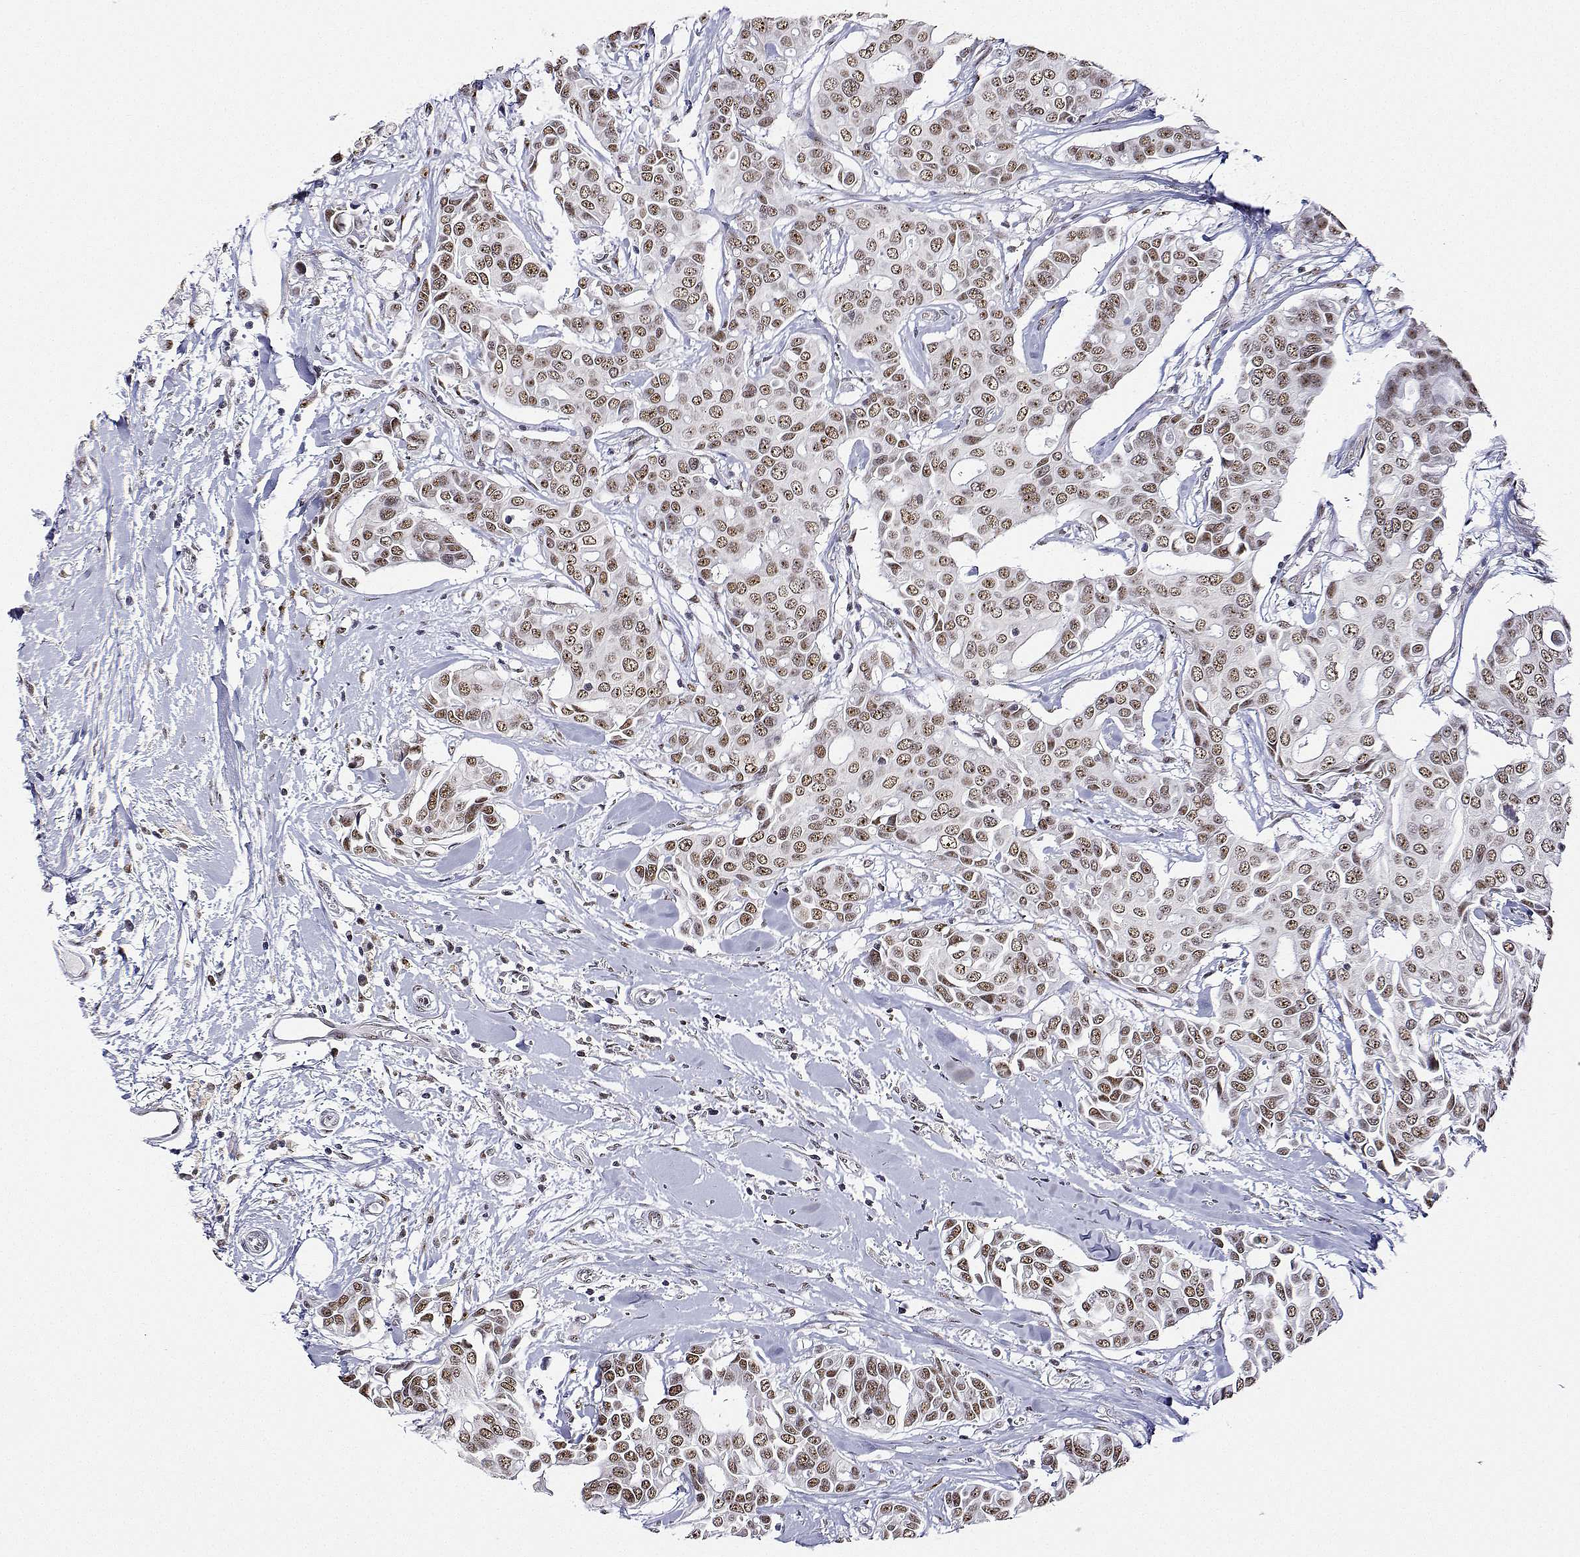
{"staining": {"intensity": "moderate", "quantity": ">75%", "location": "nuclear"}, "tissue": "breast cancer", "cell_type": "Tumor cells", "image_type": "cancer", "snomed": [{"axis": "morphology", "description": "Duct carcinoma"}, {"axis": "topography", "description": "Breast"}], "caption": "Moderate nuclear expression is identified in about >75% of tumor cells in breast invasive ductal carcinoma.", "gene": "ADAR", "patient": {"sex": "female", "age": 62}}